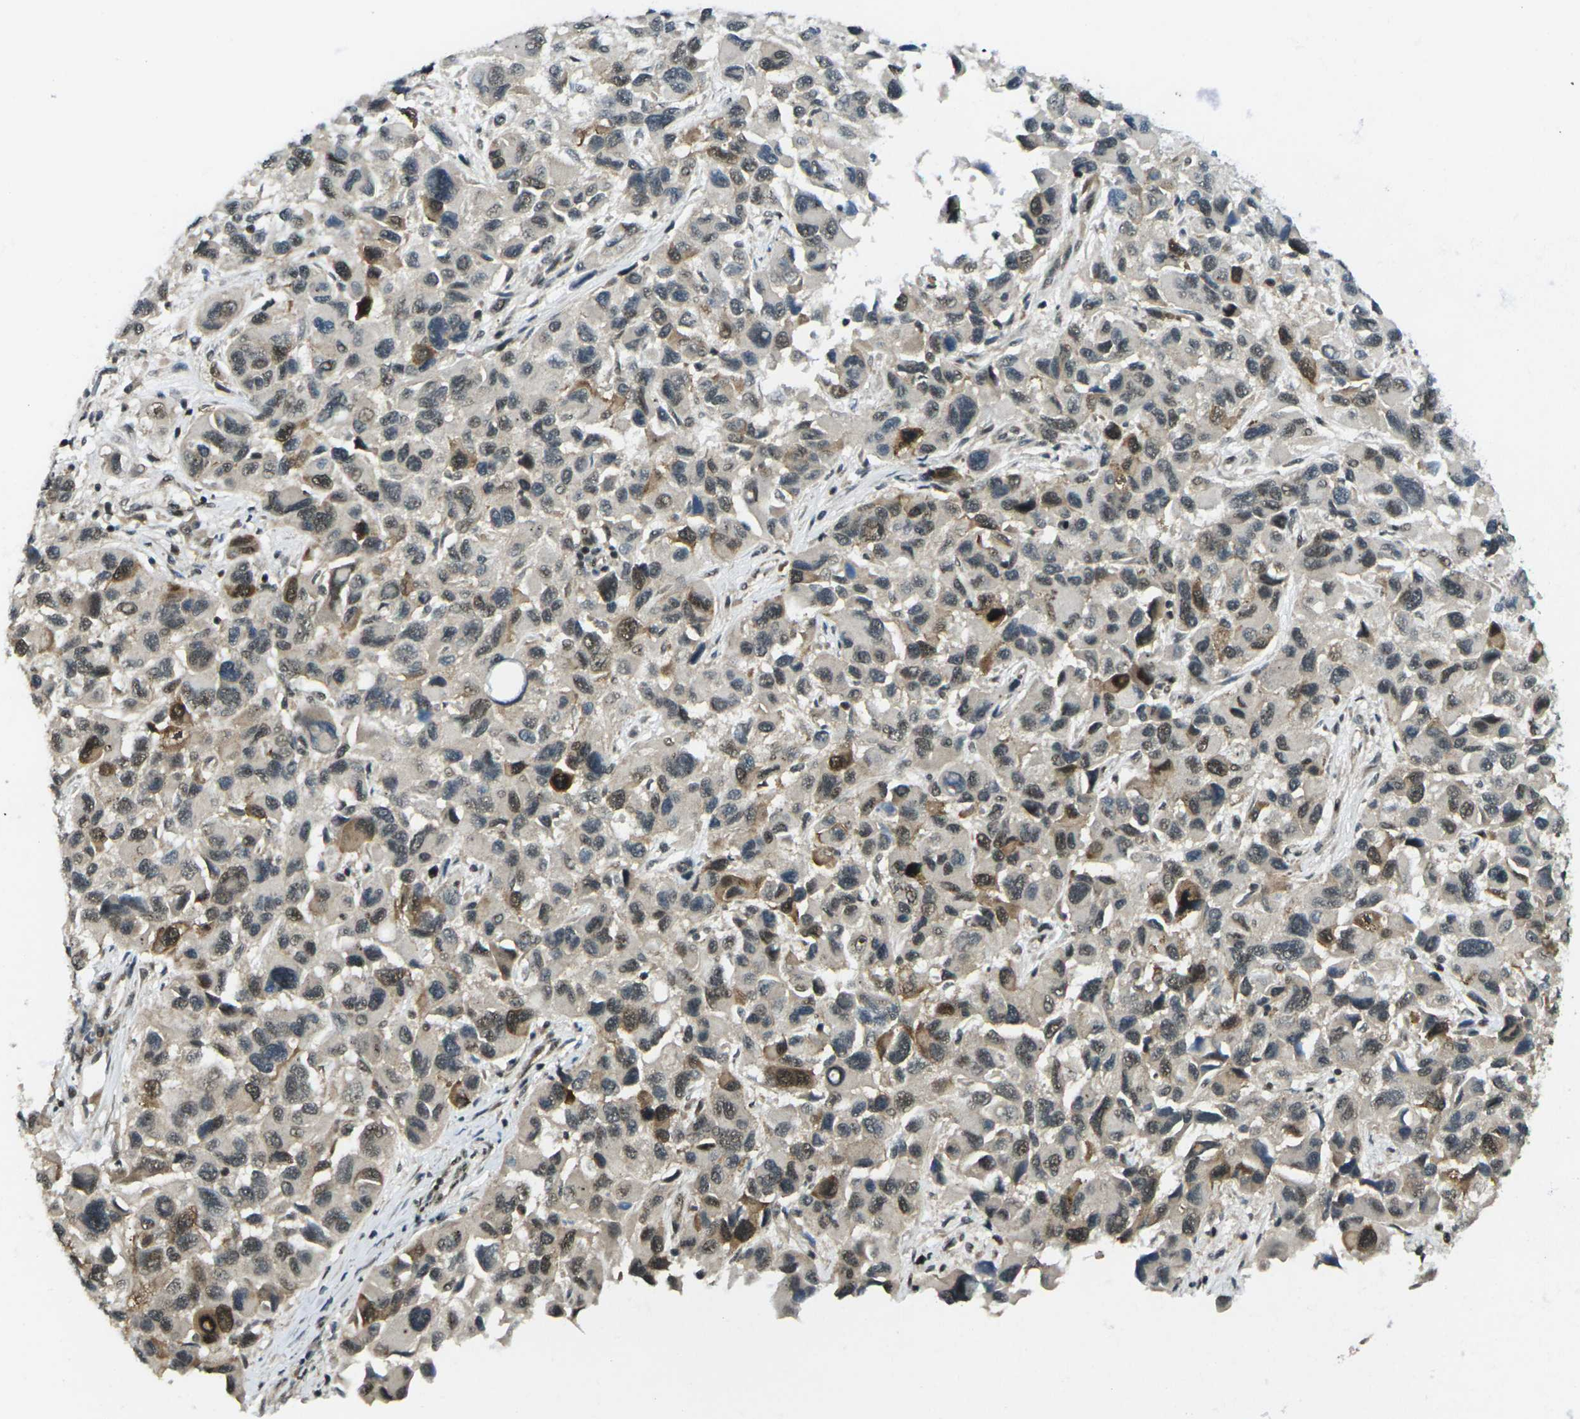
{"staining": {"intensity": "moderate", "quantity": ">75%", "location": "cytoplasmic/membranous,nuclear"}, "tissue": "melanoma", "cell_type": "Tumor cells", "image_type": "cancer", "snomed": [{"axis": "morphology", "description": "Malignant melanoma, NOS"}, {"axis": "topography", "description": "Skin"}], "caption": "Approximately >75% of tumor cells in melanoma demonstrate moderate cytoplasmic/membranous and nuclear protein staining as visualized by brown immunohistochemical staining.", "gene": "UBE2S", "patient": {"sex": "male", "age": 53}}